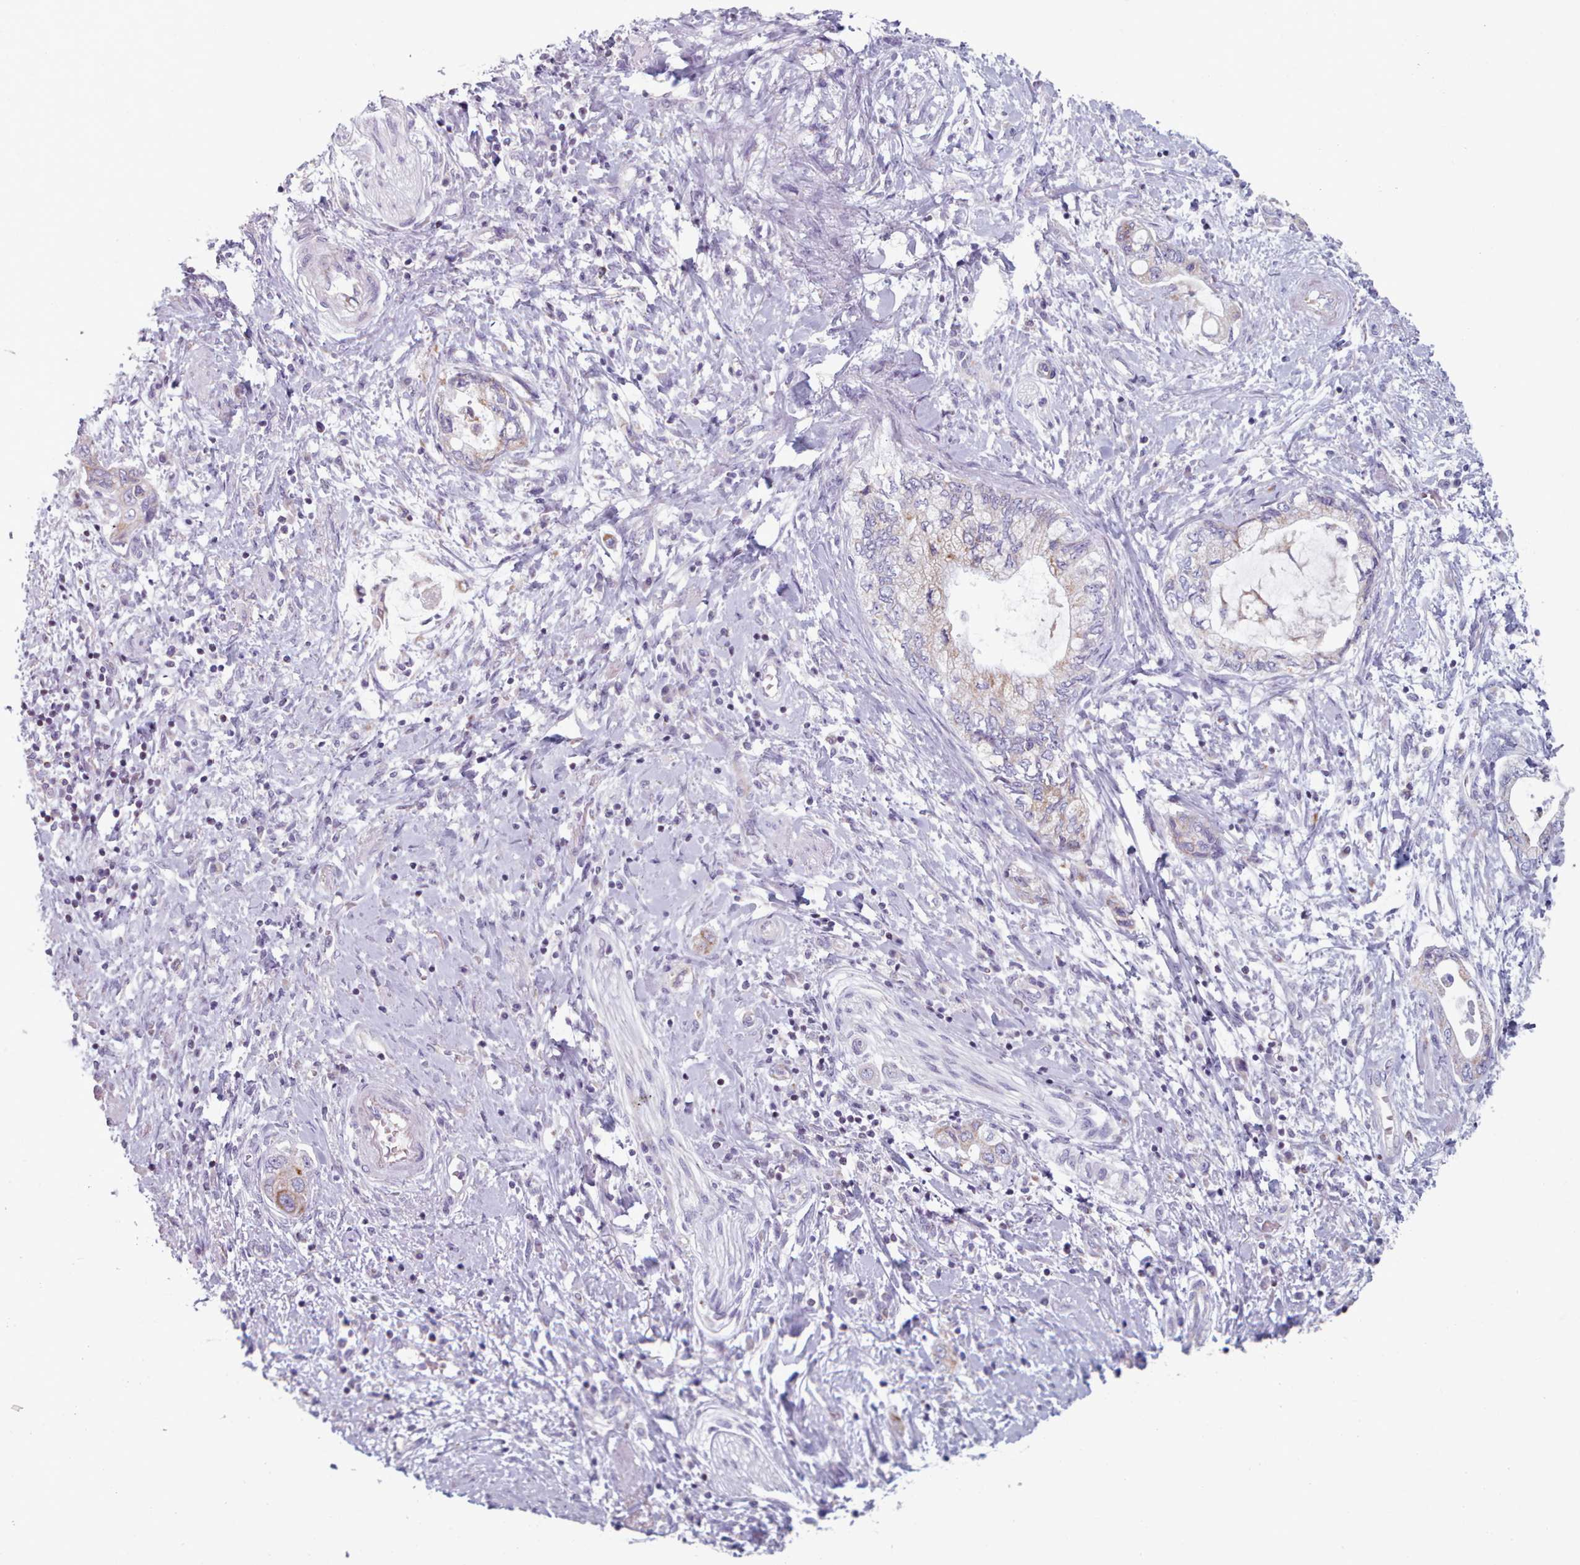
{"staining": {"intensity": "weak", "quantity": "<25%", "location": "cytoplasmic/membranous"}, "tissue": "pancreatic cancer", "cell_type": "Tumor cells", "image_type": "cancer", "snomed": [{"axis": "morphology", "description": "Adenocarcinoma, NOS"}, {"axis": "topography", "description": "Pancreas"}], "caption": "DAB immunohistochemical staining of human pancreatic adenocarcinoma exhibits no significant expression in tumor cells. (DAB immunohistochemistry with hematoxylin counter stain).", "gene": "FAM170B", "patient": {"sex": "female", "age": 73}}